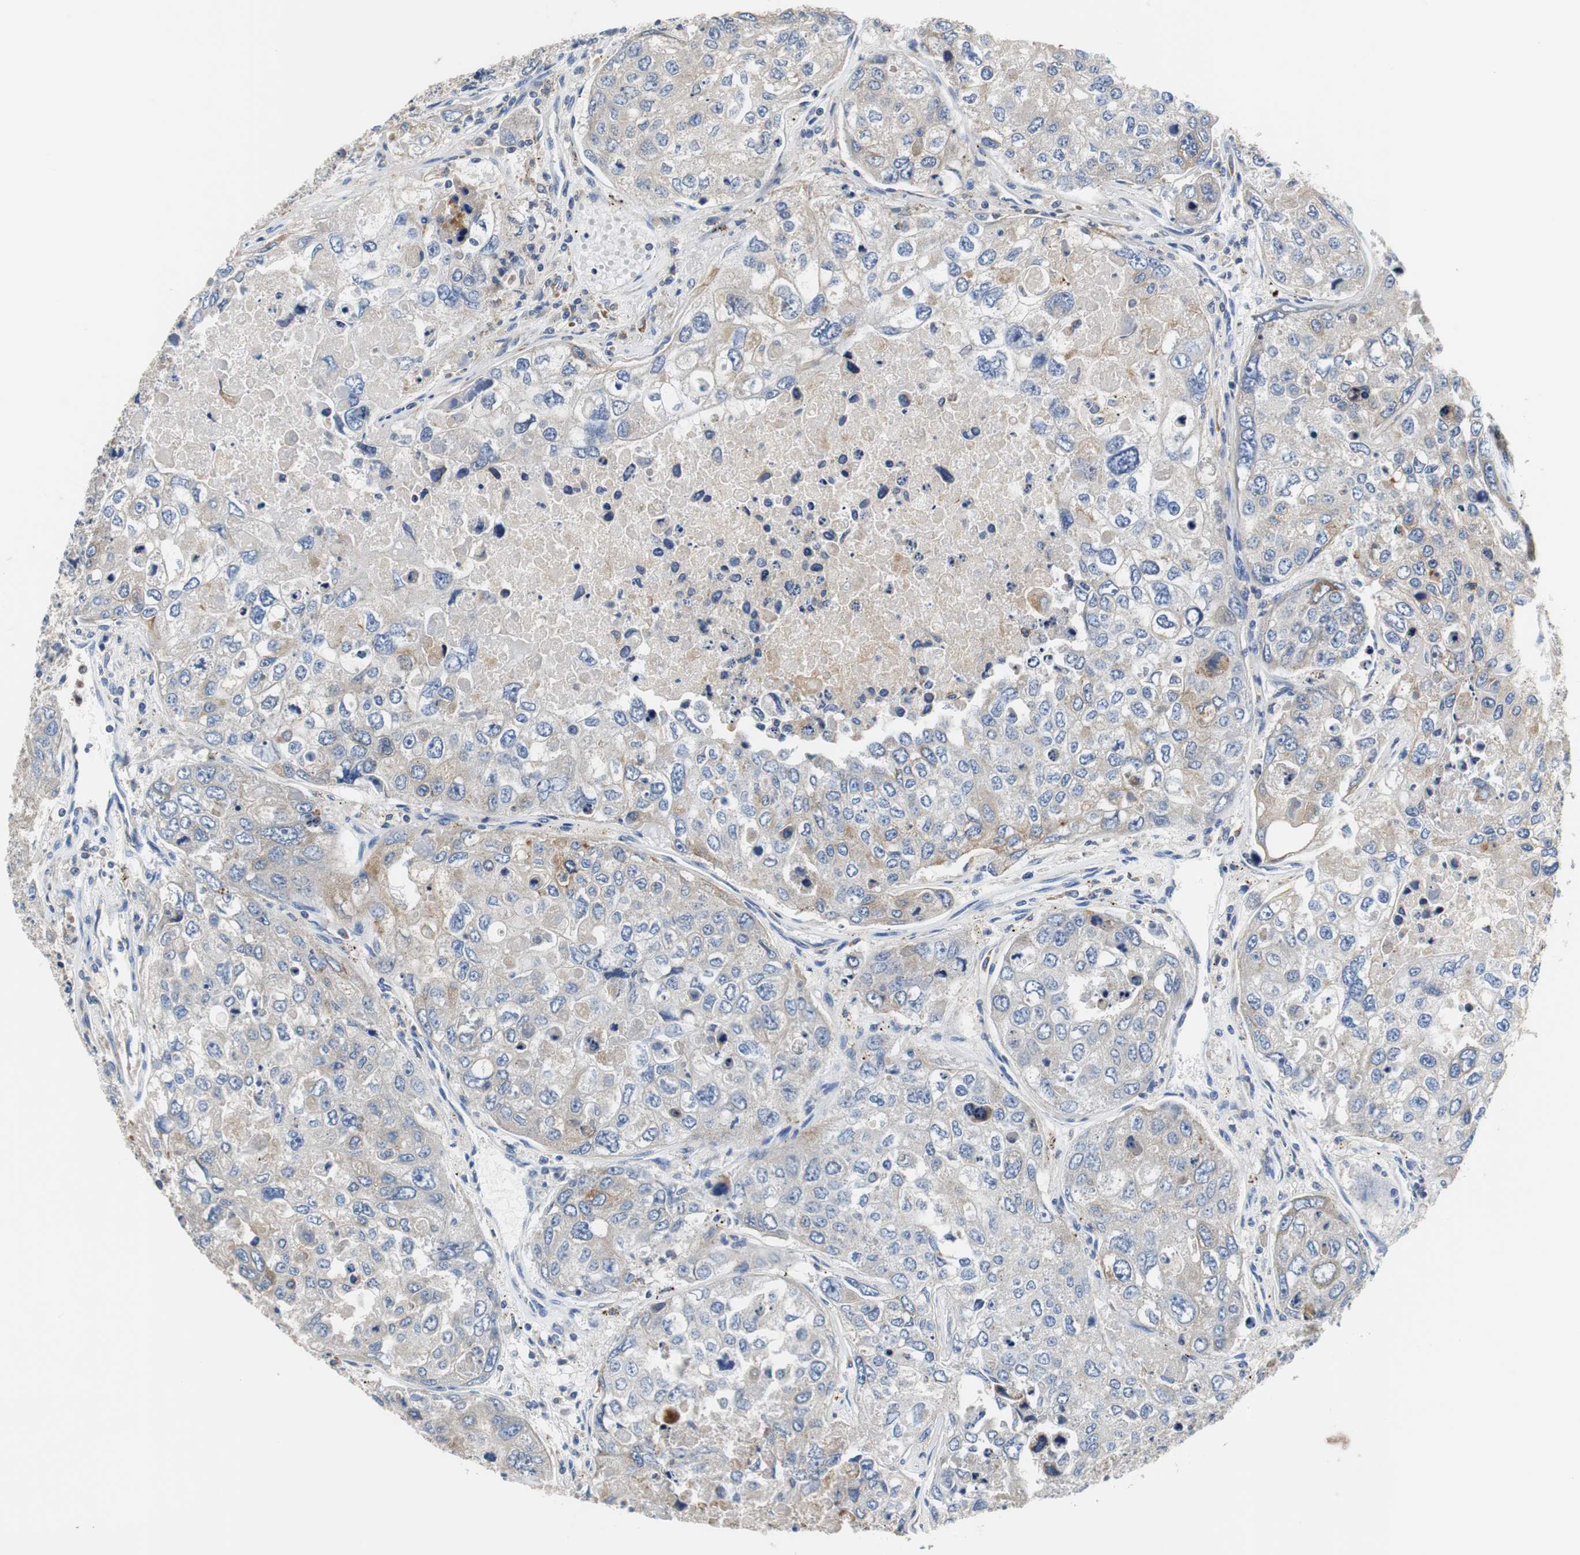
{"staining": {"intensity": "weak", "quantity": "25%-75%", "location": "cytoplasmic/membranous"}, "tissue": "urothelial cancer", "cell_type": "Tumor cells", "image_type": "cancer", "snomed": [{"axis": "morphology", "description": "Urothelial carcinoma, High grade"}, {"axis": "topography", "description": "Lymph node"}, {"axis": "topography", "description": "Urinary bladder"}], "caption": "Urothelial cancer was stained to show a protein in brown. There is low levels of weak cytoplasmic/membranous positivity in approximately 25%-75% of tumor cells.", "gene": "VAMP8", "patient": {"sex": "male", "age": 51}}